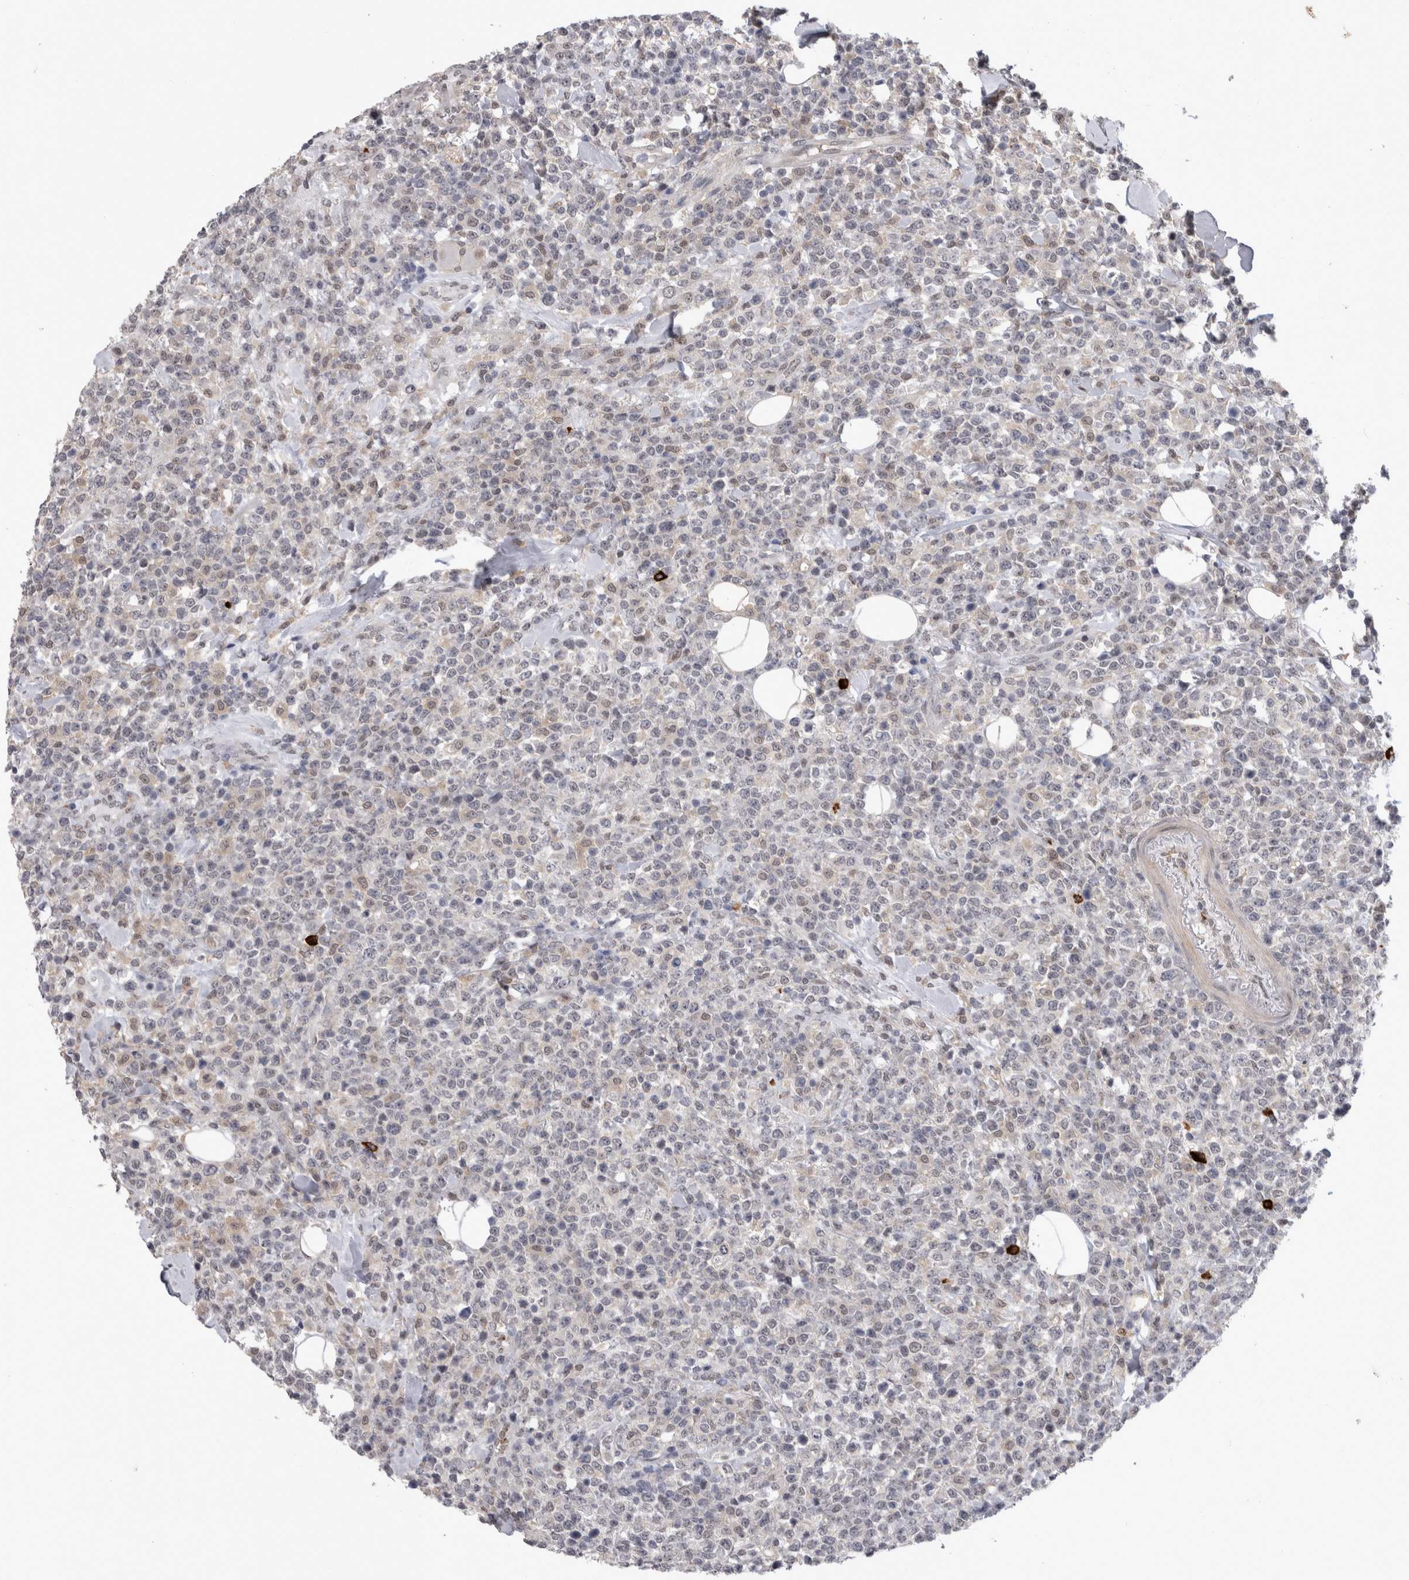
{"staining": {"intensity": "weak", "quantity": "<25%", "location": "nuclear"}, "tissue": "lymphoma", "cell_type": "Tumor cells", "image_type": "cancer", "snomed": [{"axis": "morphology", "description": "Malignant lymphoma, non-Hodgkin's type, High grade"}, {"axis": "topography", "description": "Colon"}], "caption": "This is an immunohistochemistry (IHC) micrograph of lymphoma. There is no positivity in tumor cells.", "gene": "PEBP4", "patient": {"sex": "female", "age": 53}}